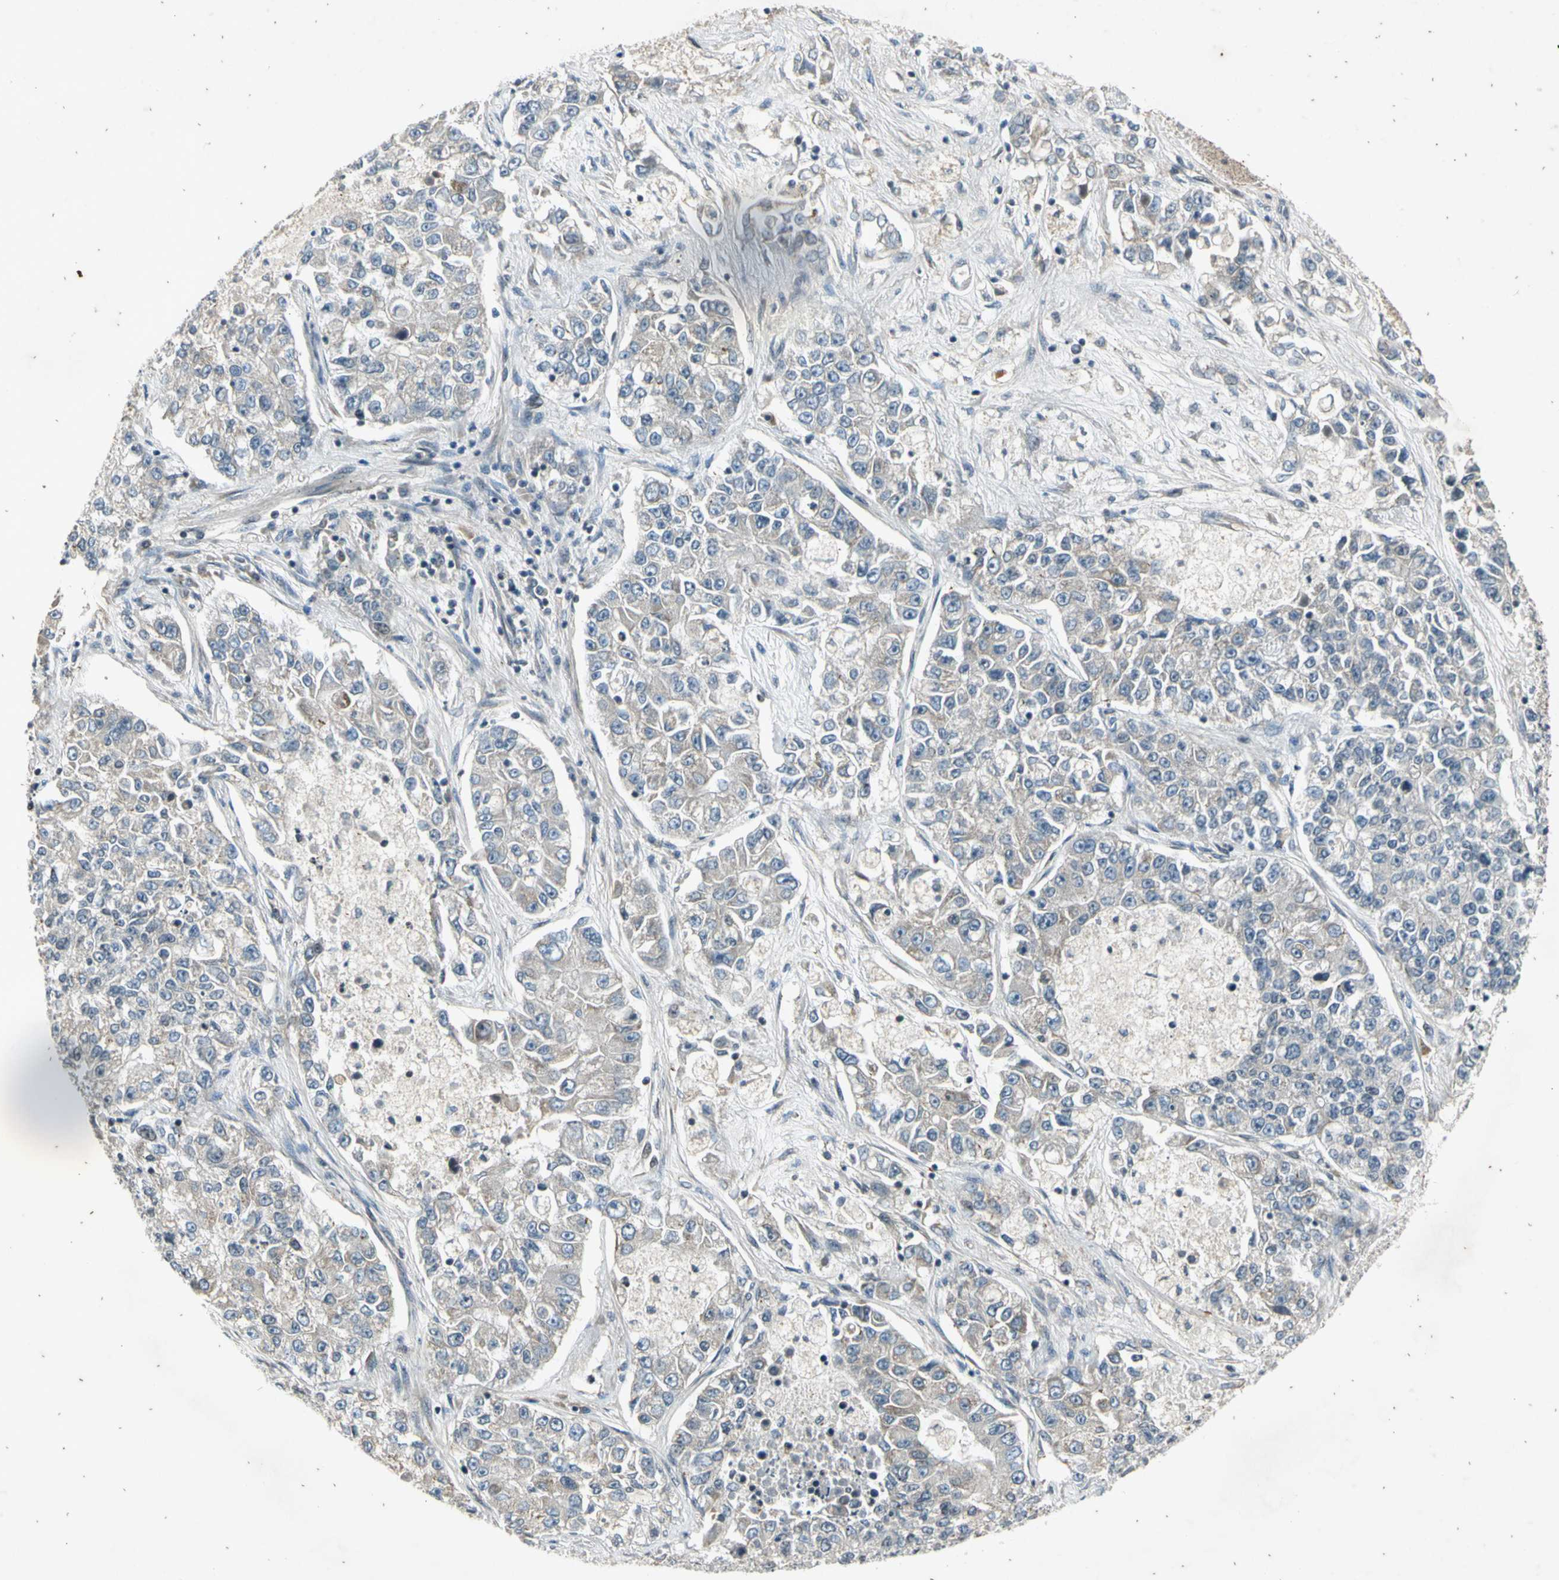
{"staining": {"intensity": "weak", "quantity": "<25%", "location": "cytoplasmic/membranous"}, "tissue": "lung cancer", "cell_type": "Tumor cells", "image_type": "cancer", "snomed": [{"axis": "morphology", "description": "Adenocarcinoma, NOS"}, {"axis": "topography", "description": "Lung"}], "caption": "This micrograph is of adenocarcinoma (lung) stained with IHC to label a protein in brown with the nuclei are counter-stained blue. There is no positivity in tumor cells. The staining was performed using DAB to visualize the protein expression in brown, while the nuclei were stained in blue with hematoxylin (Magnification: 20x).", "gene": "EFNB2", "patient": {"sex": "male", "age": 49}}